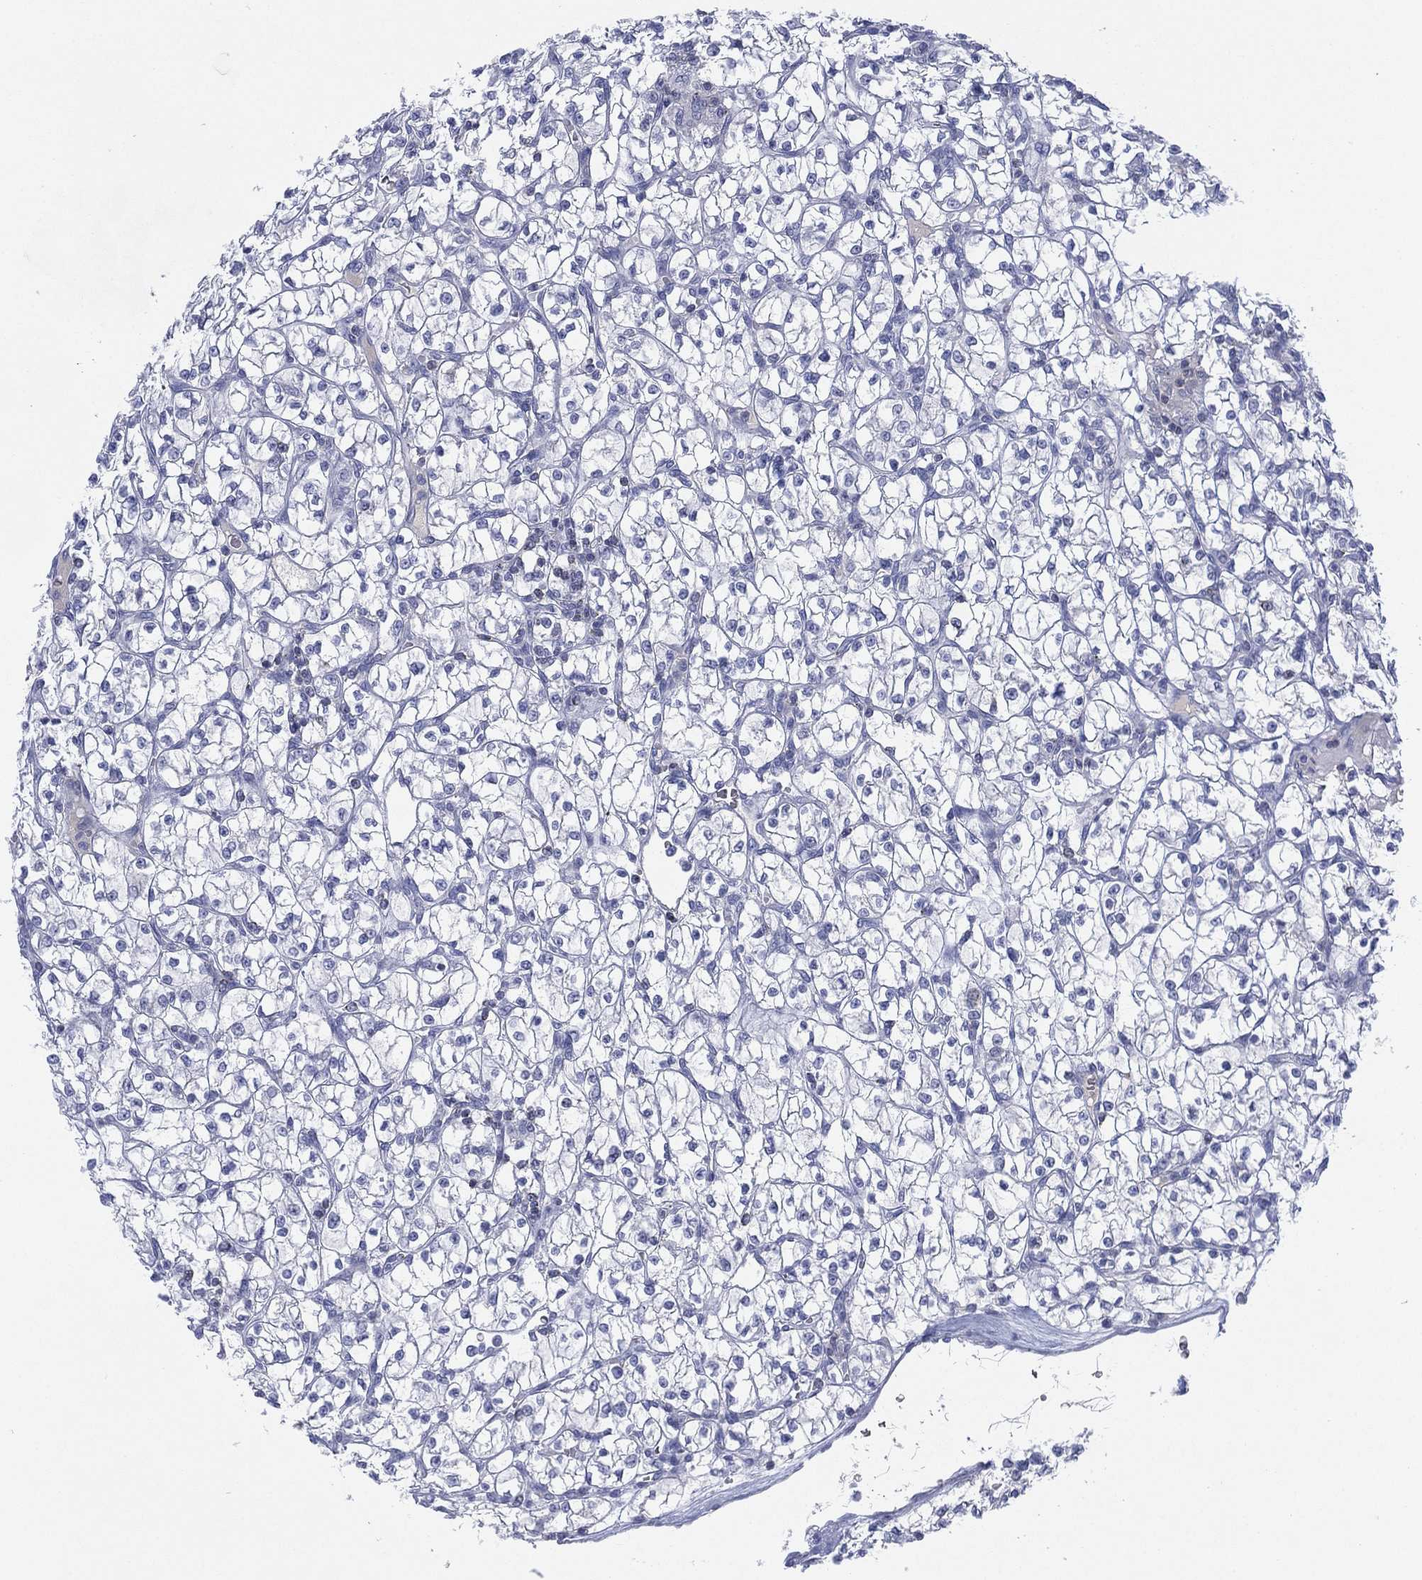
{"staining": {"intensity": "negative", "quantity": "none", "location": "none"}, "tissue": "renal cancer", "cell_type": "Tumor cells", "image_type": "cancer", "snomed": [{"axis": "morphology", "description": "Adenocarcinoma, NOS"}, {"axis": "topography", "description": "Kidney"}], "caption": "DAB (3,3'-diaminobenzidine) immunohistochemical staining of human renal cancer (adenocarcinoma) shows no significant staining in tumor cells.", "gene": "SEPTIN1", "patient": {"sex": "female", "age": 64}}